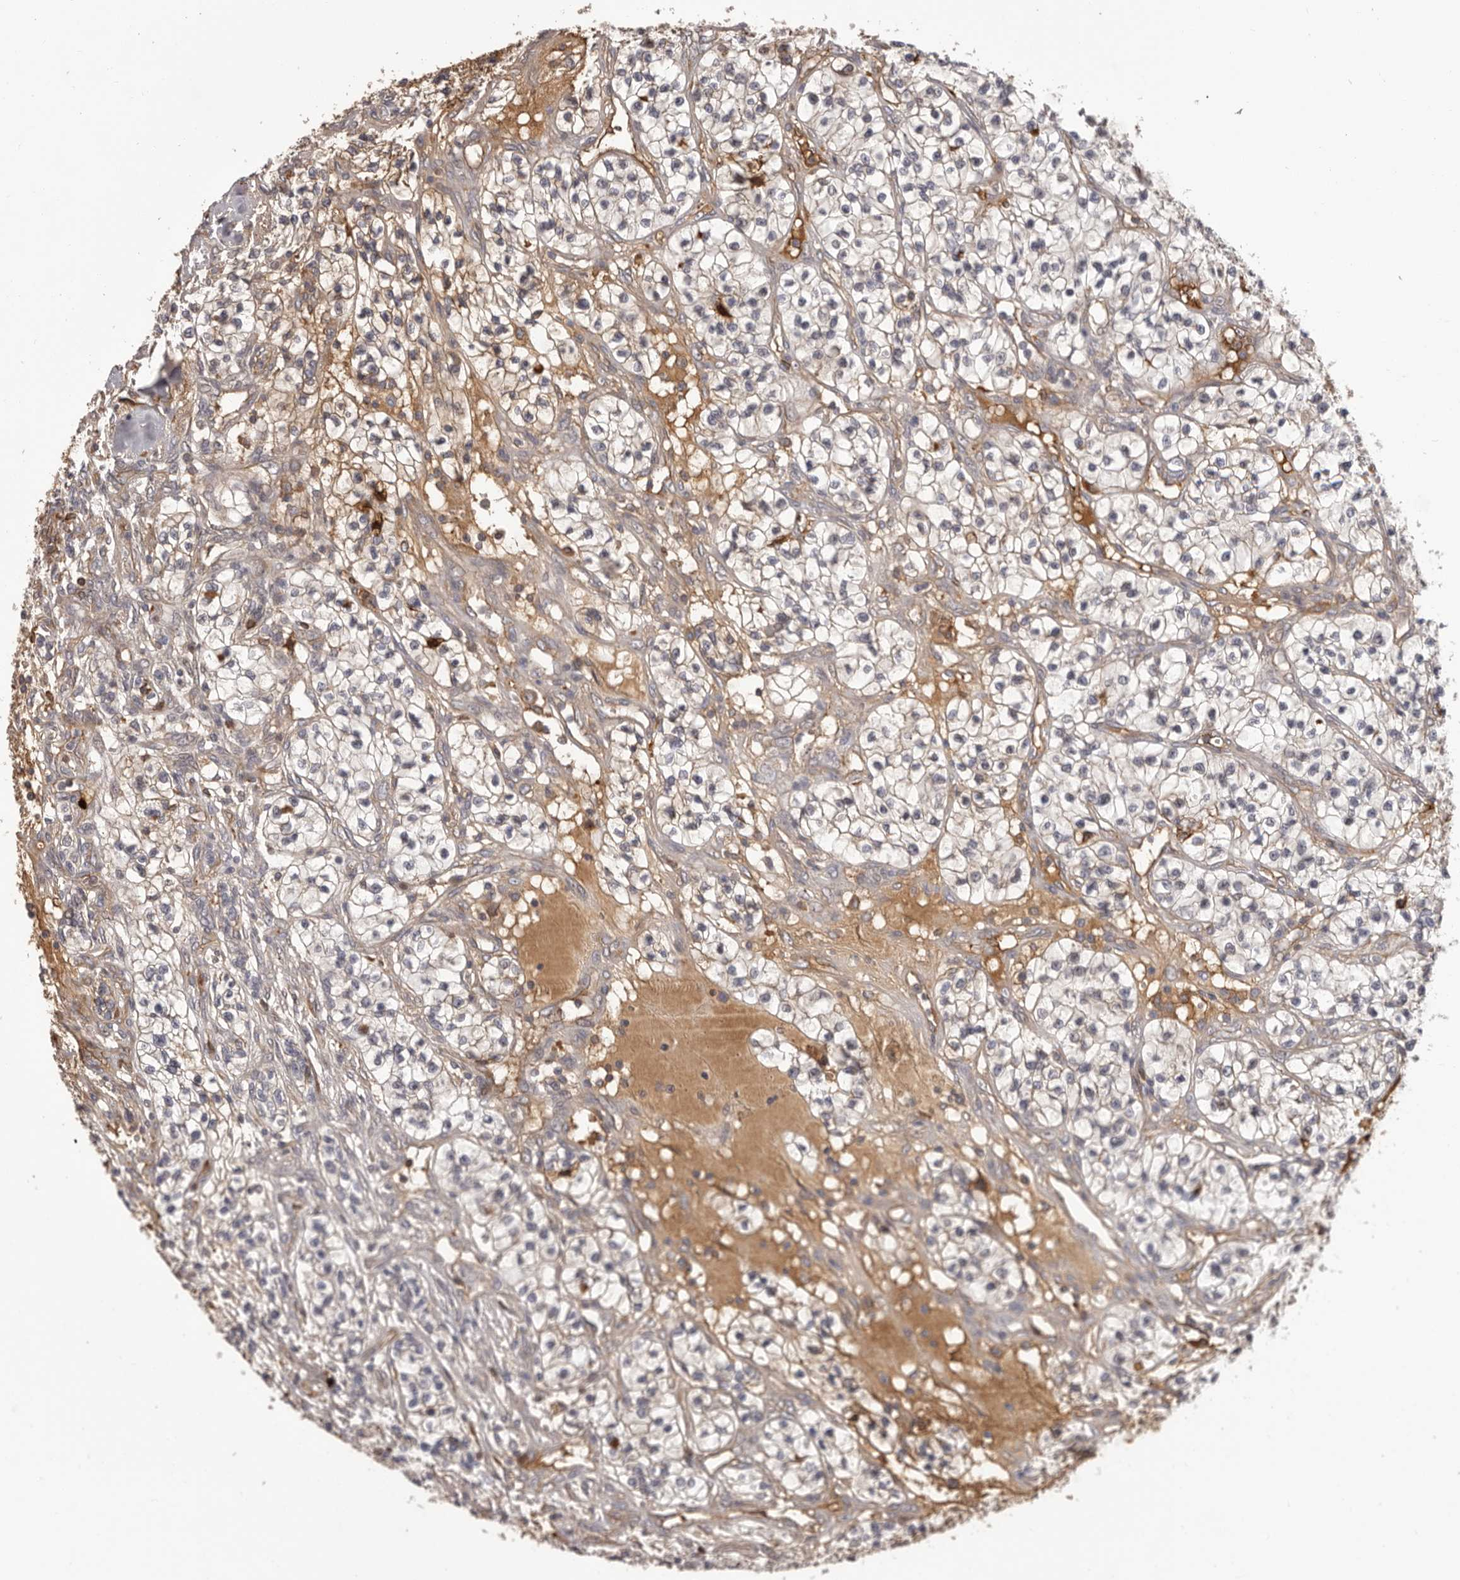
{"staining": {"intensity": "moderate", "quantity": "<25%", "location": "cytoplasmic/membranous"}, "tissue": "renal cancer", "cell_type": "Tumor cells", "image_type": "cancer", "snomed": [{"axis": "morphology", "description": "Adenocarcinoma, NOS"}, {"axis": "topography", "description": "Kidney"}], "caption": "This is a photomicrograph of IHC staining of renal adenocarcinoma, which shows moderate expression in the cytoplasmic/membranous of tumor cells.", "gene": "OTUD3", "patient": {"sex": "female", "age": 57}}